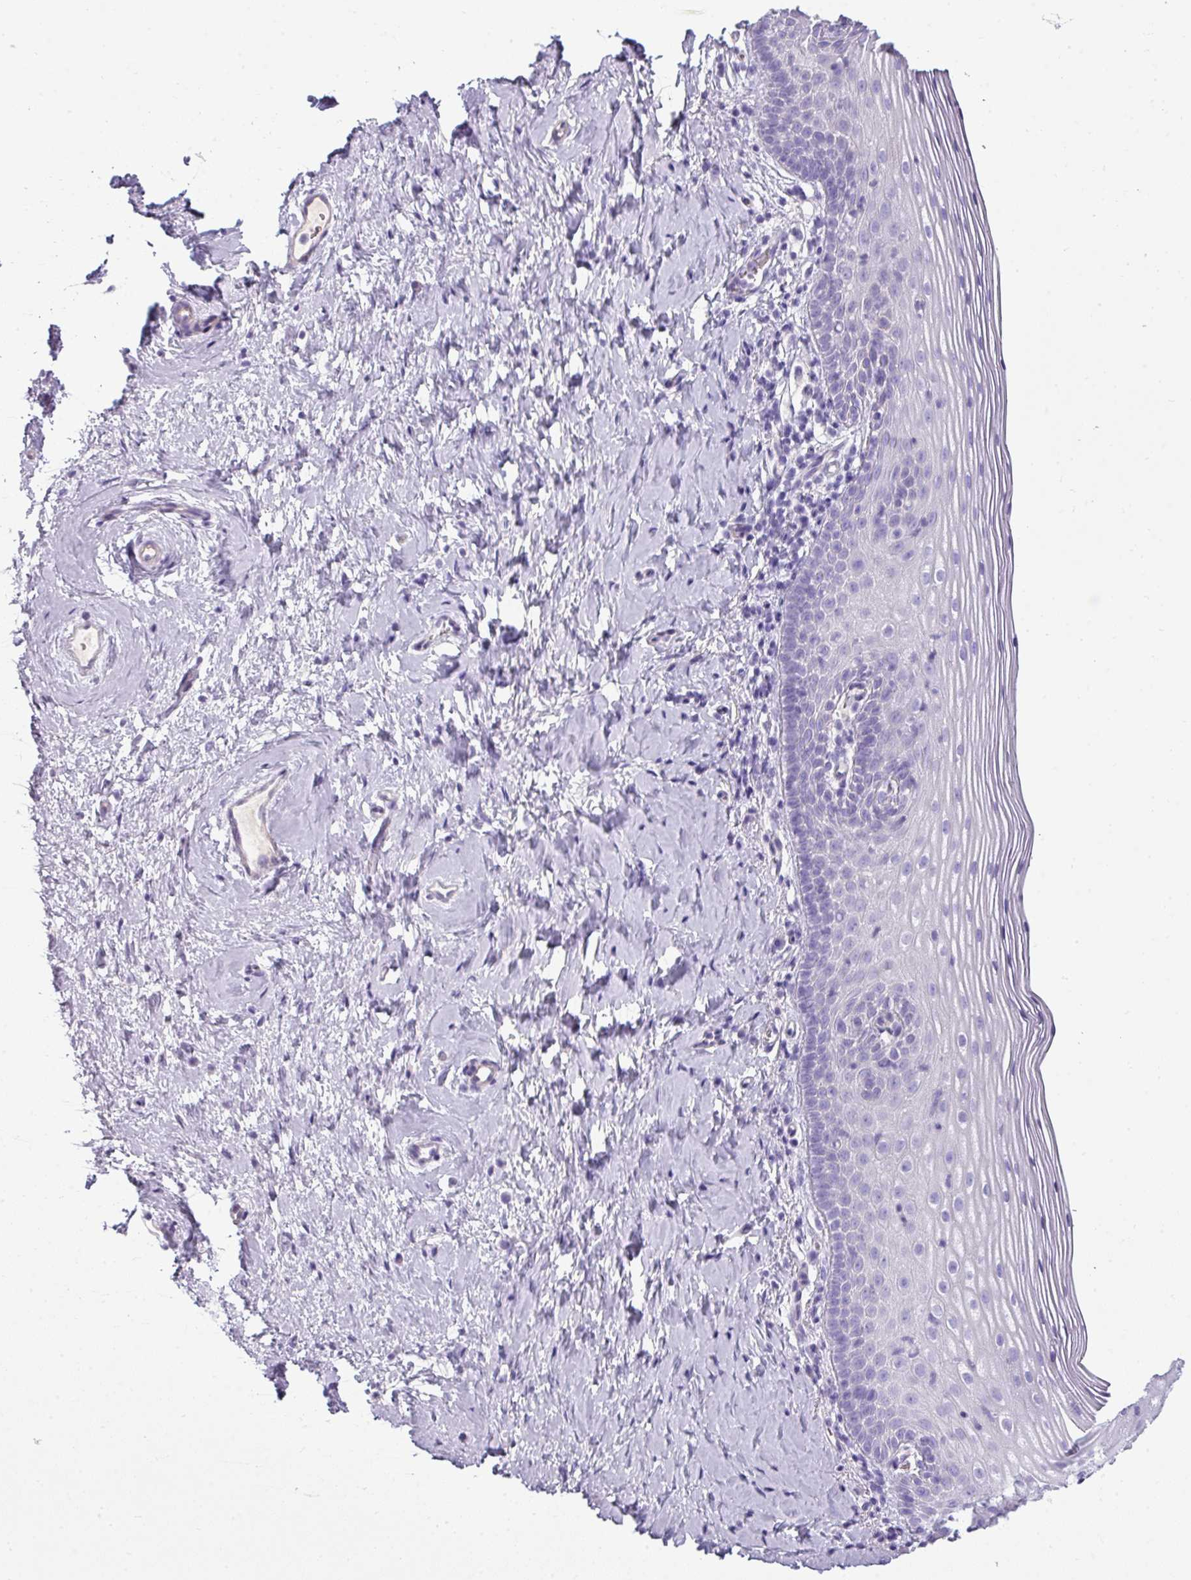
{"staining": {"intensity": "negative", "quantity": "none", "location": "none"}, "tissue": "cervix", "cell_type": "Glandular cells", "image_type": "normal", "snomed": [{"axis": "morphology", "description": "Normal tissue, NOS"}, {"axis": "topography", "description": "Cervix"}], "caption": "High power microscopy micrograph of an IHC image of unremarkable cervix, revealing no significant staining in glandular cells. The staining was performed using DAB (3,3'-diaminobenzidine) to visualize the protein expression in brown, while the nuclei were stained in blue with hematoxylin (Magnification: 20x).", "gene": "VCX2", "patient": {"sex": "female", "age": 44}}